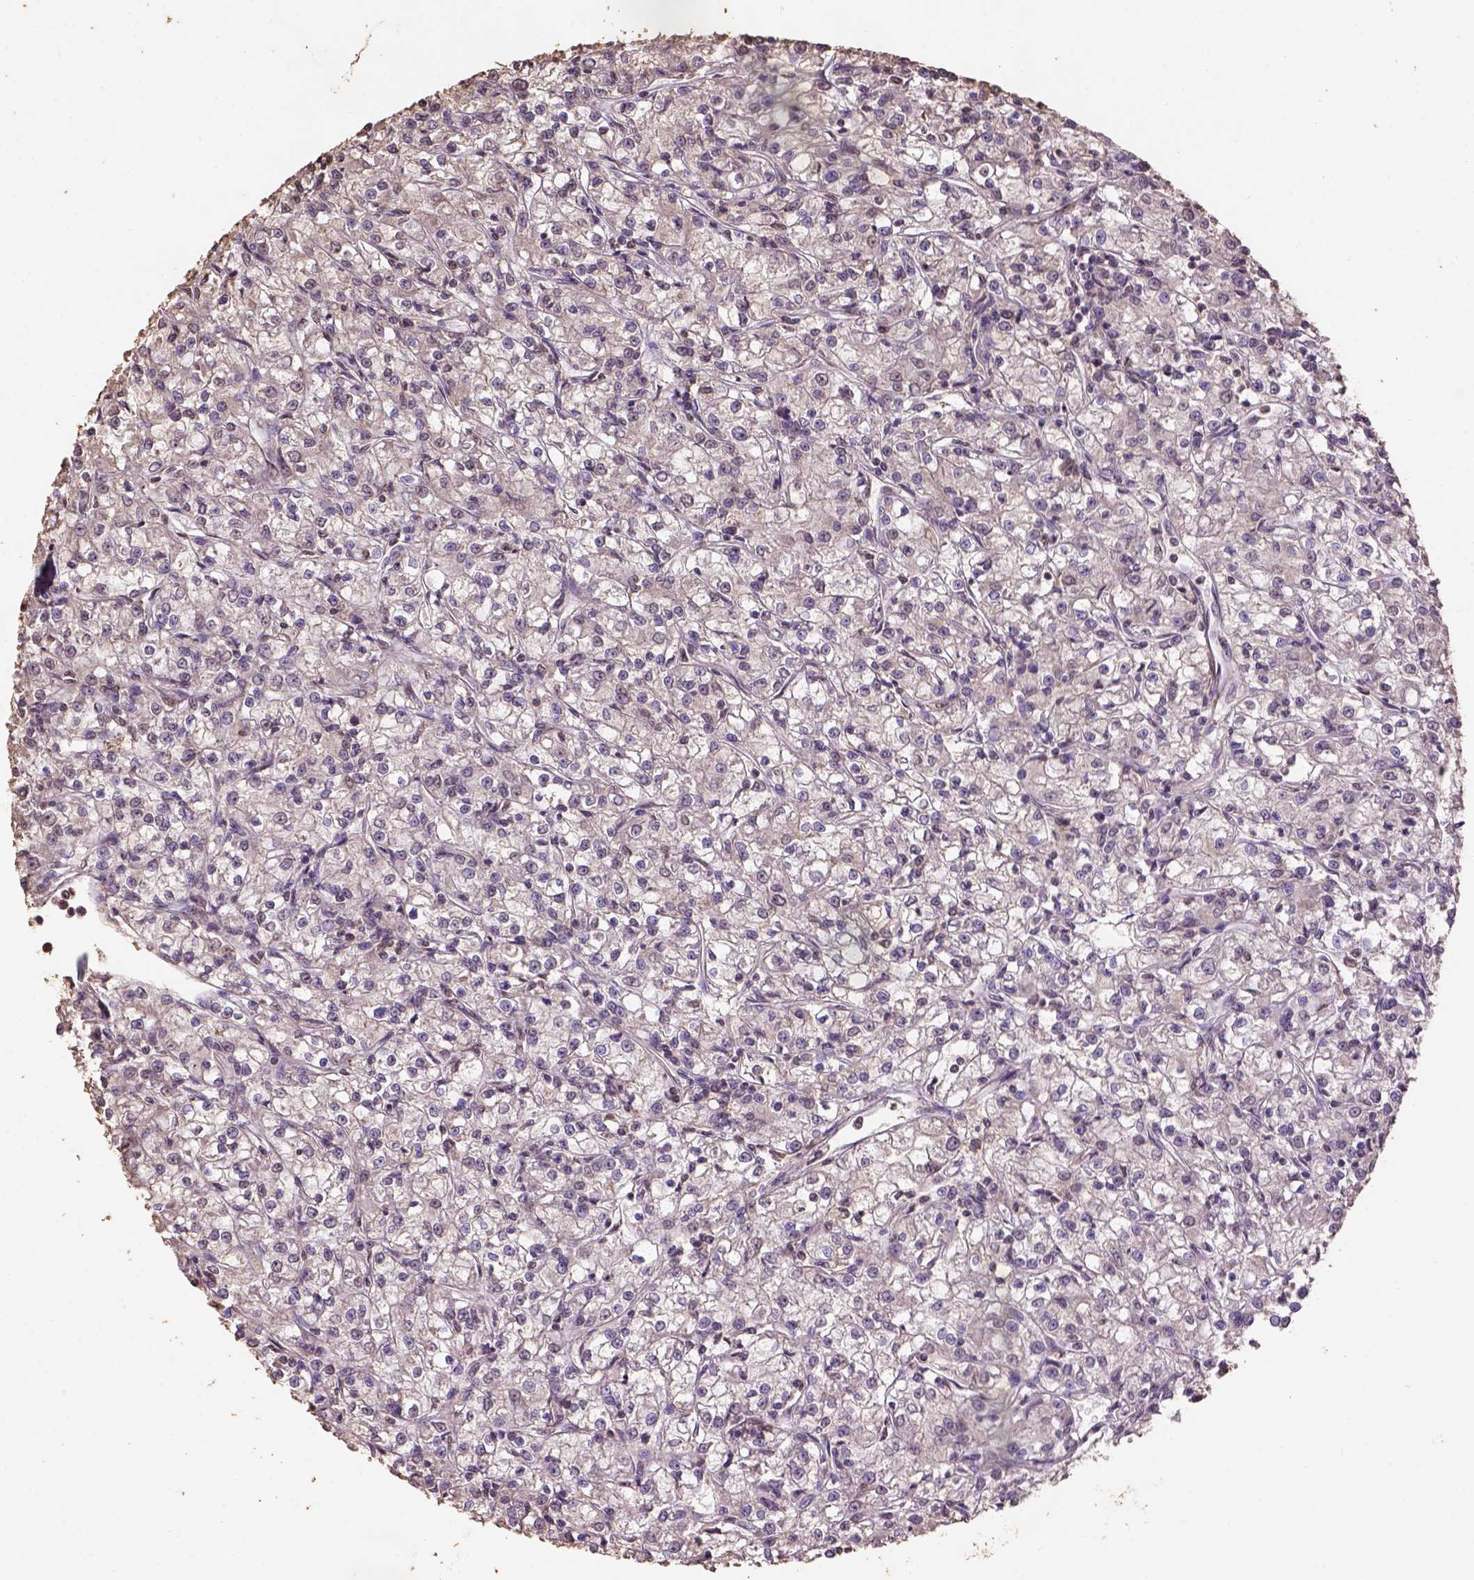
{"staining": {"intensity": "negative", "quantity": "none", "location": "none"}, "tissue": "renal cancer", "cell_type": "Tumor cells", "image_type": "cancer", "snomed": [{"axis": "morphology", "description": "Adenocarcinoma, NOS"}, {"axis": "topography", "description": "Kidney"}], "caption": "The IHC histopathology image has no significant positivity in tumor cells of adenocarcinoma (renal) tissue.", "gene": "CSTF2T", "patient": {"sex": "female", "age": 59}}